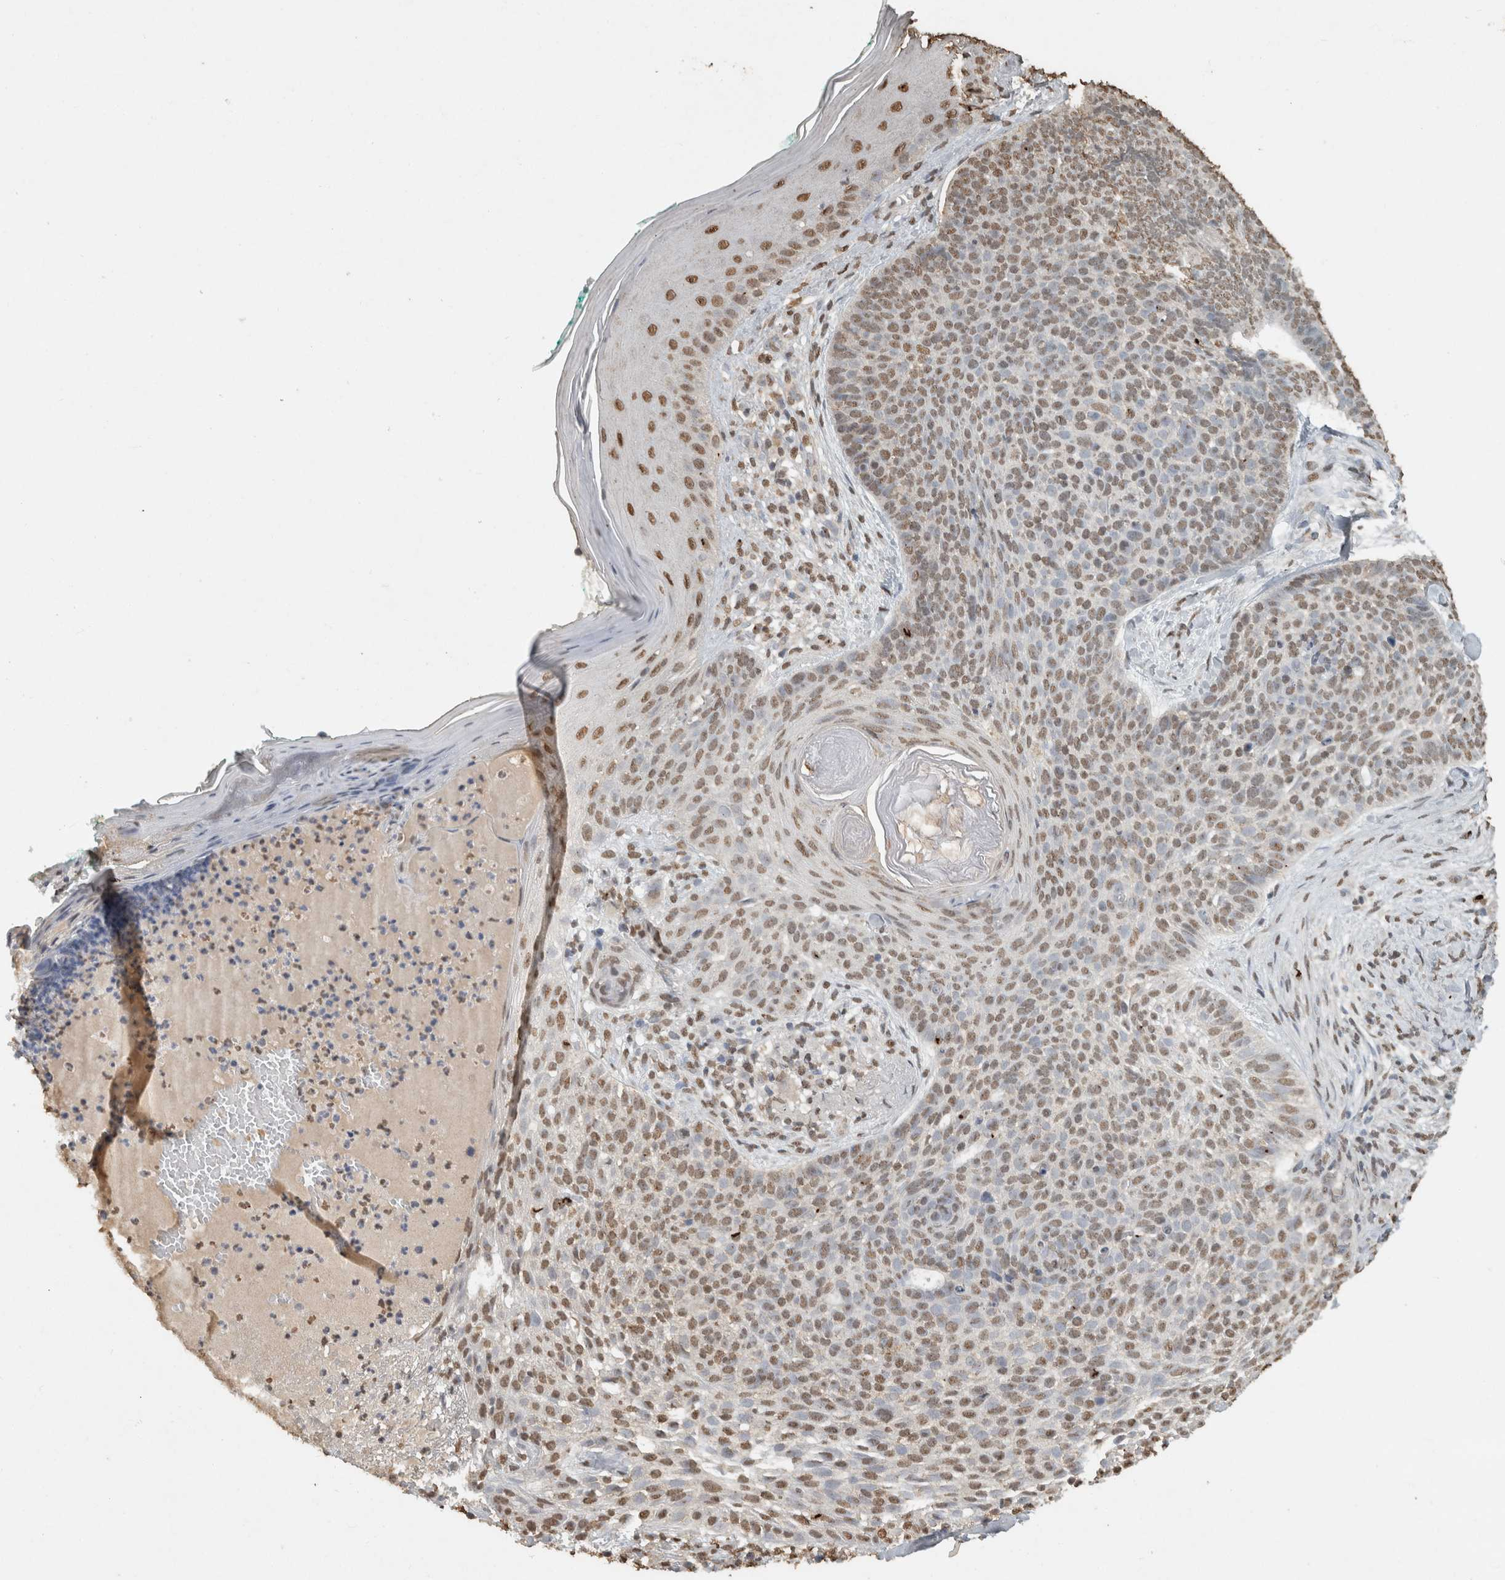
{"staining": {"intensity": "moderate", "quantity": ">75%", "location": "nuclear"}, "tissue": "skin cancer", "cell_type": "Tumor cells", "image_type": "cancer", "snomed": [{"axis": "morphology", "description": "Normal tissue, NOS"}, {"axis": "morphology", "description": "Basal cell carcinoma"}, {"axis": "topography", "description": "Skin"}], "caption": "Brown immunohistochemical staining in human skin cancer displays moderate nuclear staining in approximately >75% of tumor cells.", "gene": "HAND2", "patient": {"sex": "male", "age": 67}}